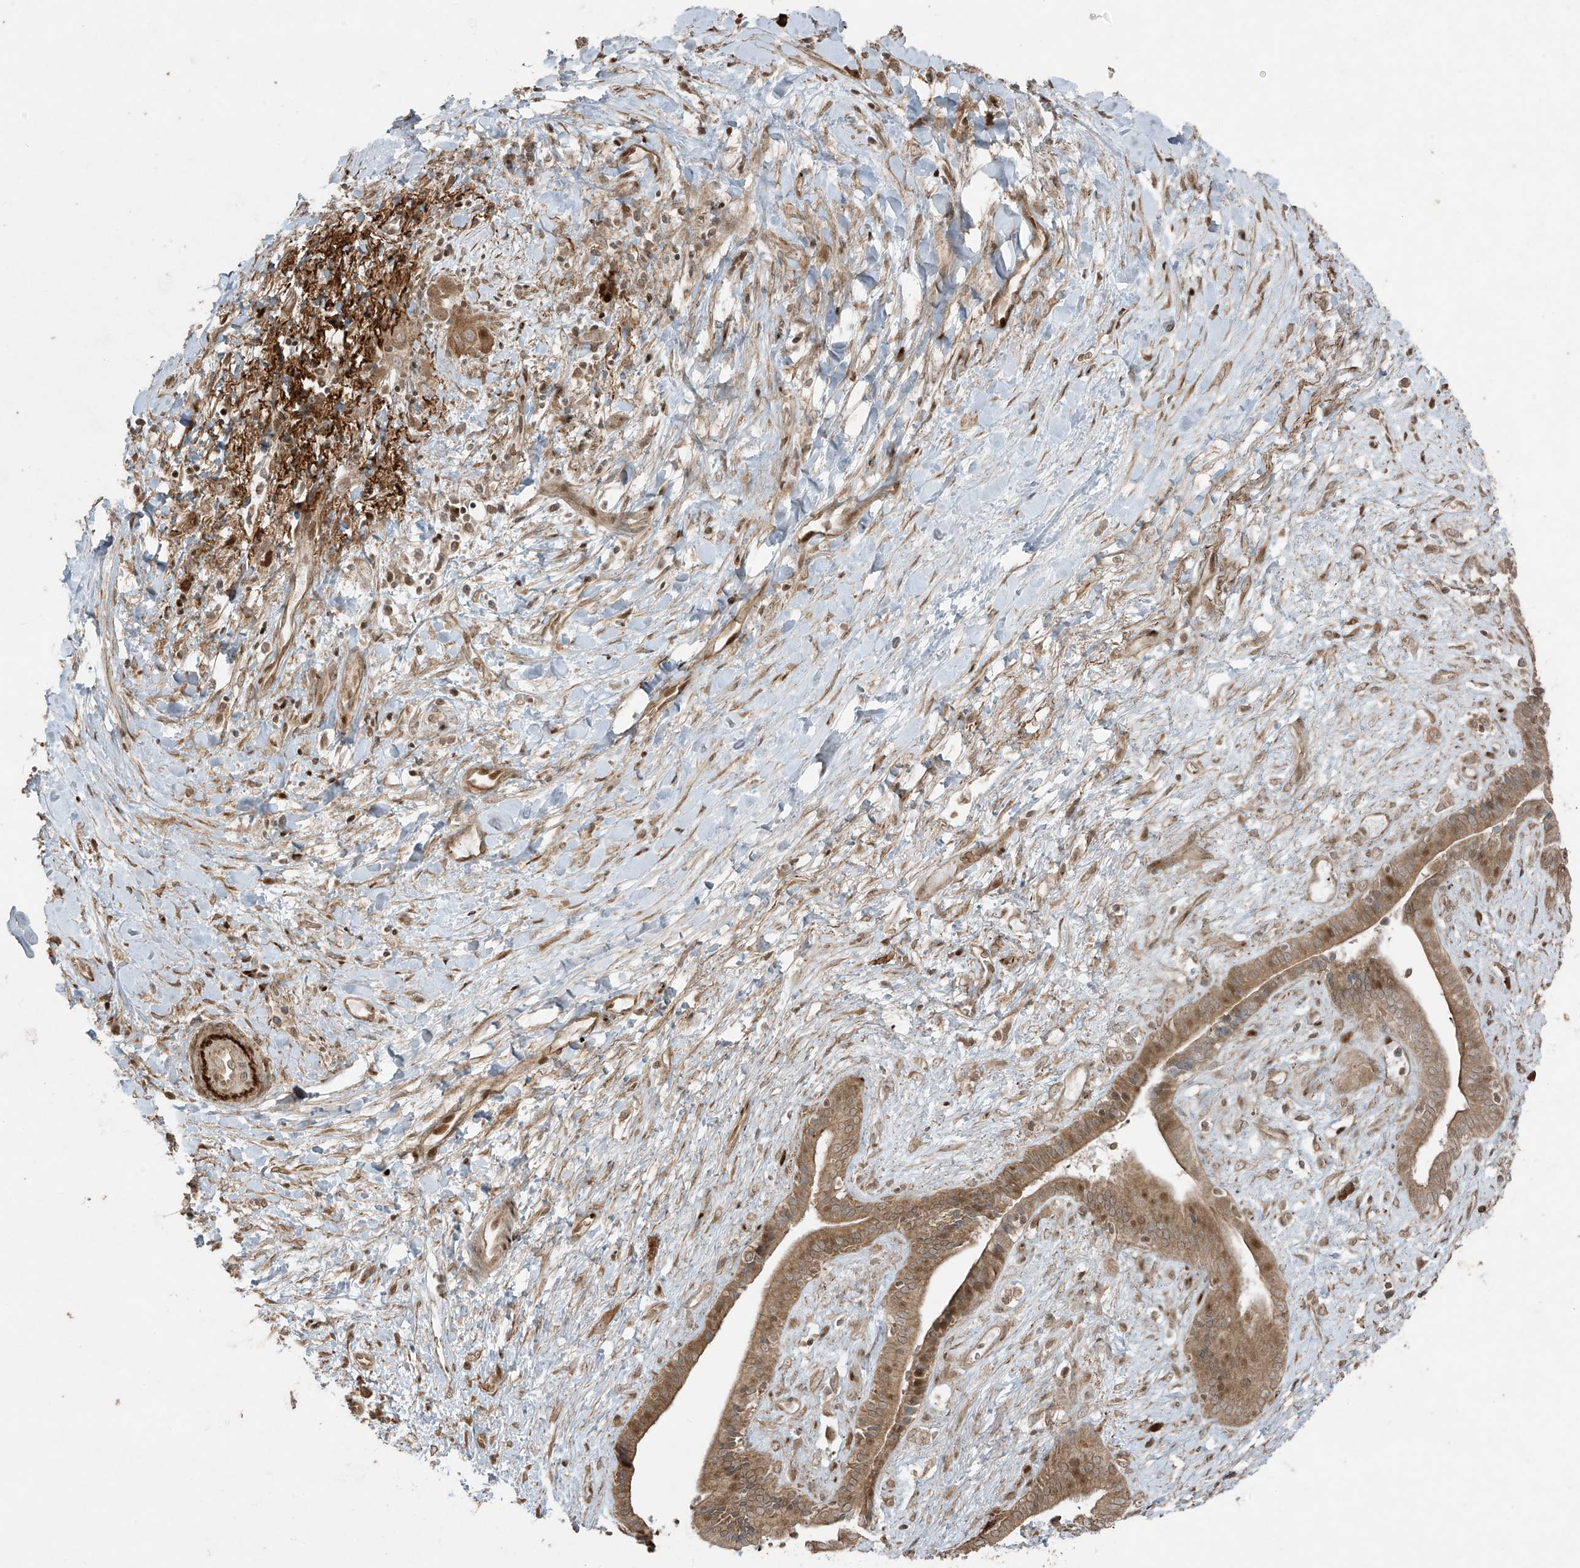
{"staining": {"intensity": "moderate", "quantity": ">75%", "location": "cytoplasmic/membranous,nuclear"}, "tissue": "liver cancer", "cell_type": "Tumor cells", "image_type": "cancer", "snomed": [{"axis": "morphology", "description": "Cholangiocarcinoma"}, {"axis": "topography", "description": "Liver"}], "caption": "IHC (DAB (3,3'-diaminobenzidine)) staining of human liver cancer (cholangiocarcinoma) demonstrates moderate cytoplasmic/membranous and nuclear protein positivity in about >75% of tumor cells.", "gene": "TTC22", "patient": {"sex": "female", "age": 52}}